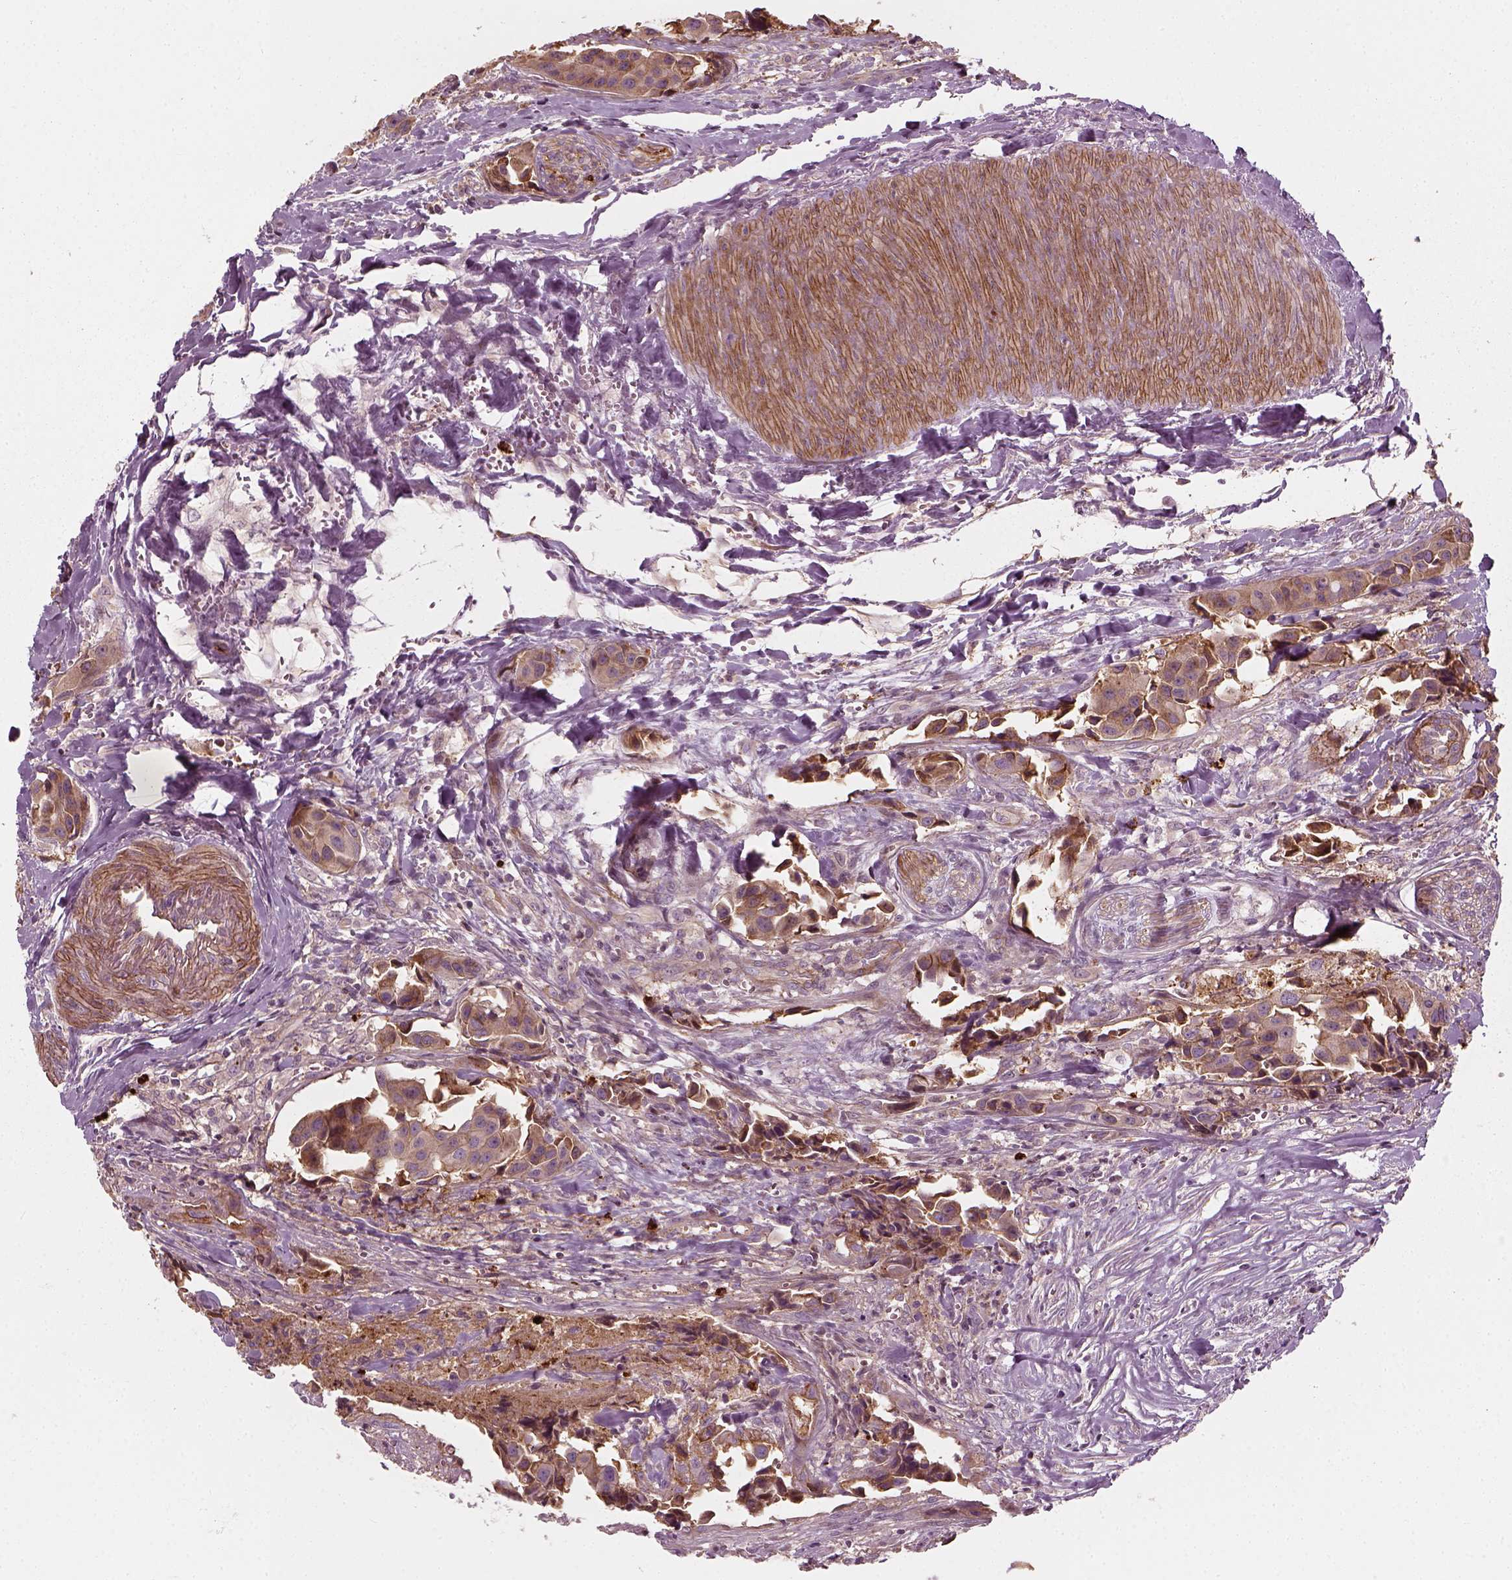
{"staining": {"intensity": "moderate", "quantity": ">75%", "location": "cytoplasmic/membranous"}, "tissue": "head and neck cancer", "cell_type": "Tumor cells", "image_type": "cancer", "snomed": [{"axis": "morphology", "description": "Adenocarcinoma, NOS"}, {"axis": "topography", "description": "Head-Neck"}], "caption": "There is medium levels of moderate cytoplasmic/membranous expression in tumor cells of head and neck cancer, as demonstrated by immunohistochemical staining (brown color).", "gene": "NPTN", "patient": {"sex": "male", "age": 76}}